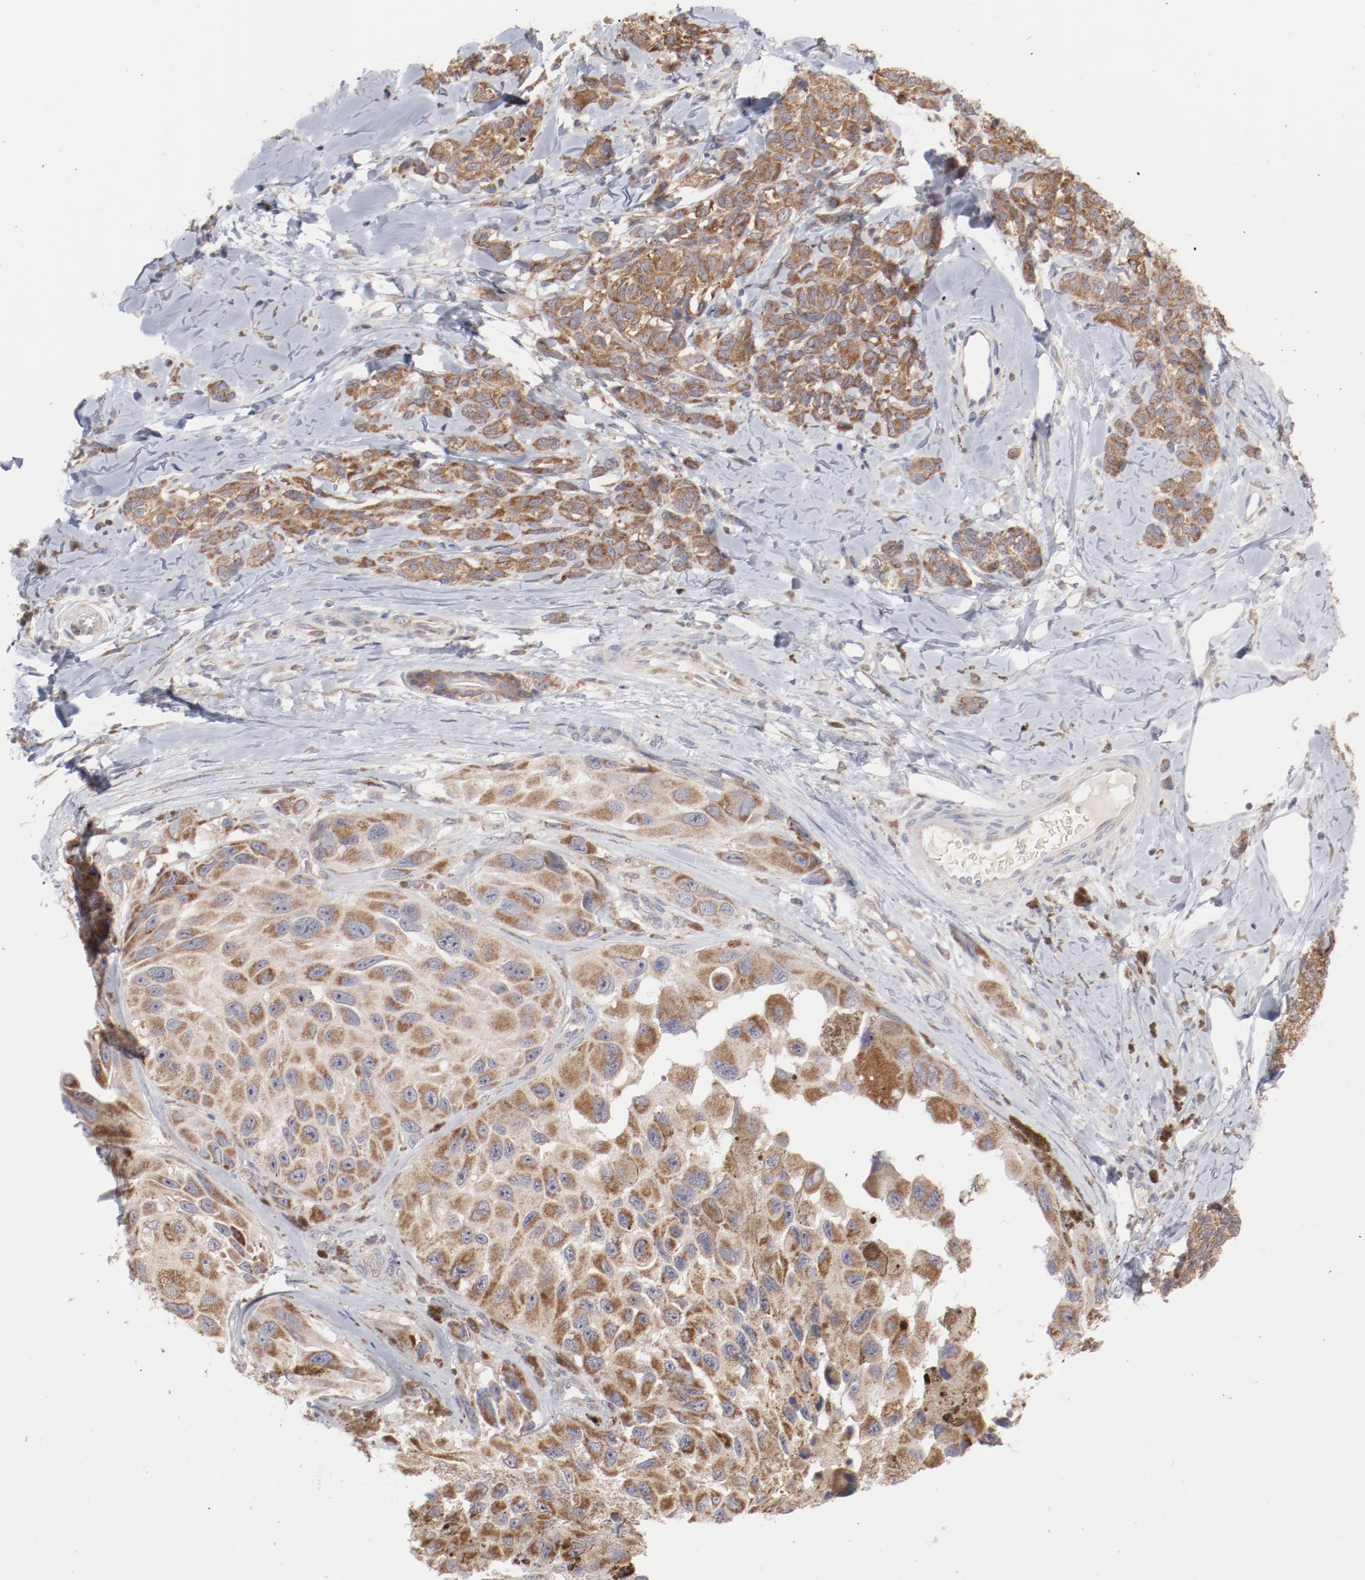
{"staining": {"intensity": "moderate", "quantity": ">75%", "location": "cytoplasmic/membranous"}, "tissue": "melanoma", "cell_type": "Tumor cells", "image_type": "cancer", "snomed": [{"axis": "morphology", "description": "Malignant melanoma, NOS"}, {"axis": "topography", "description": "Skin"}], "caption": "Immunohistochemical staining of human melanoma shows medium levels of moderate cytoplasmic/membranous positivity in approximately >75% of tumor cells. (DAB (3,3'-diaminobenzidine) IHC, brown staining for protein, blue staining for nuclei).", "gene": "PPFIBP2", "patient": {"sex": "female", "age": 73}}